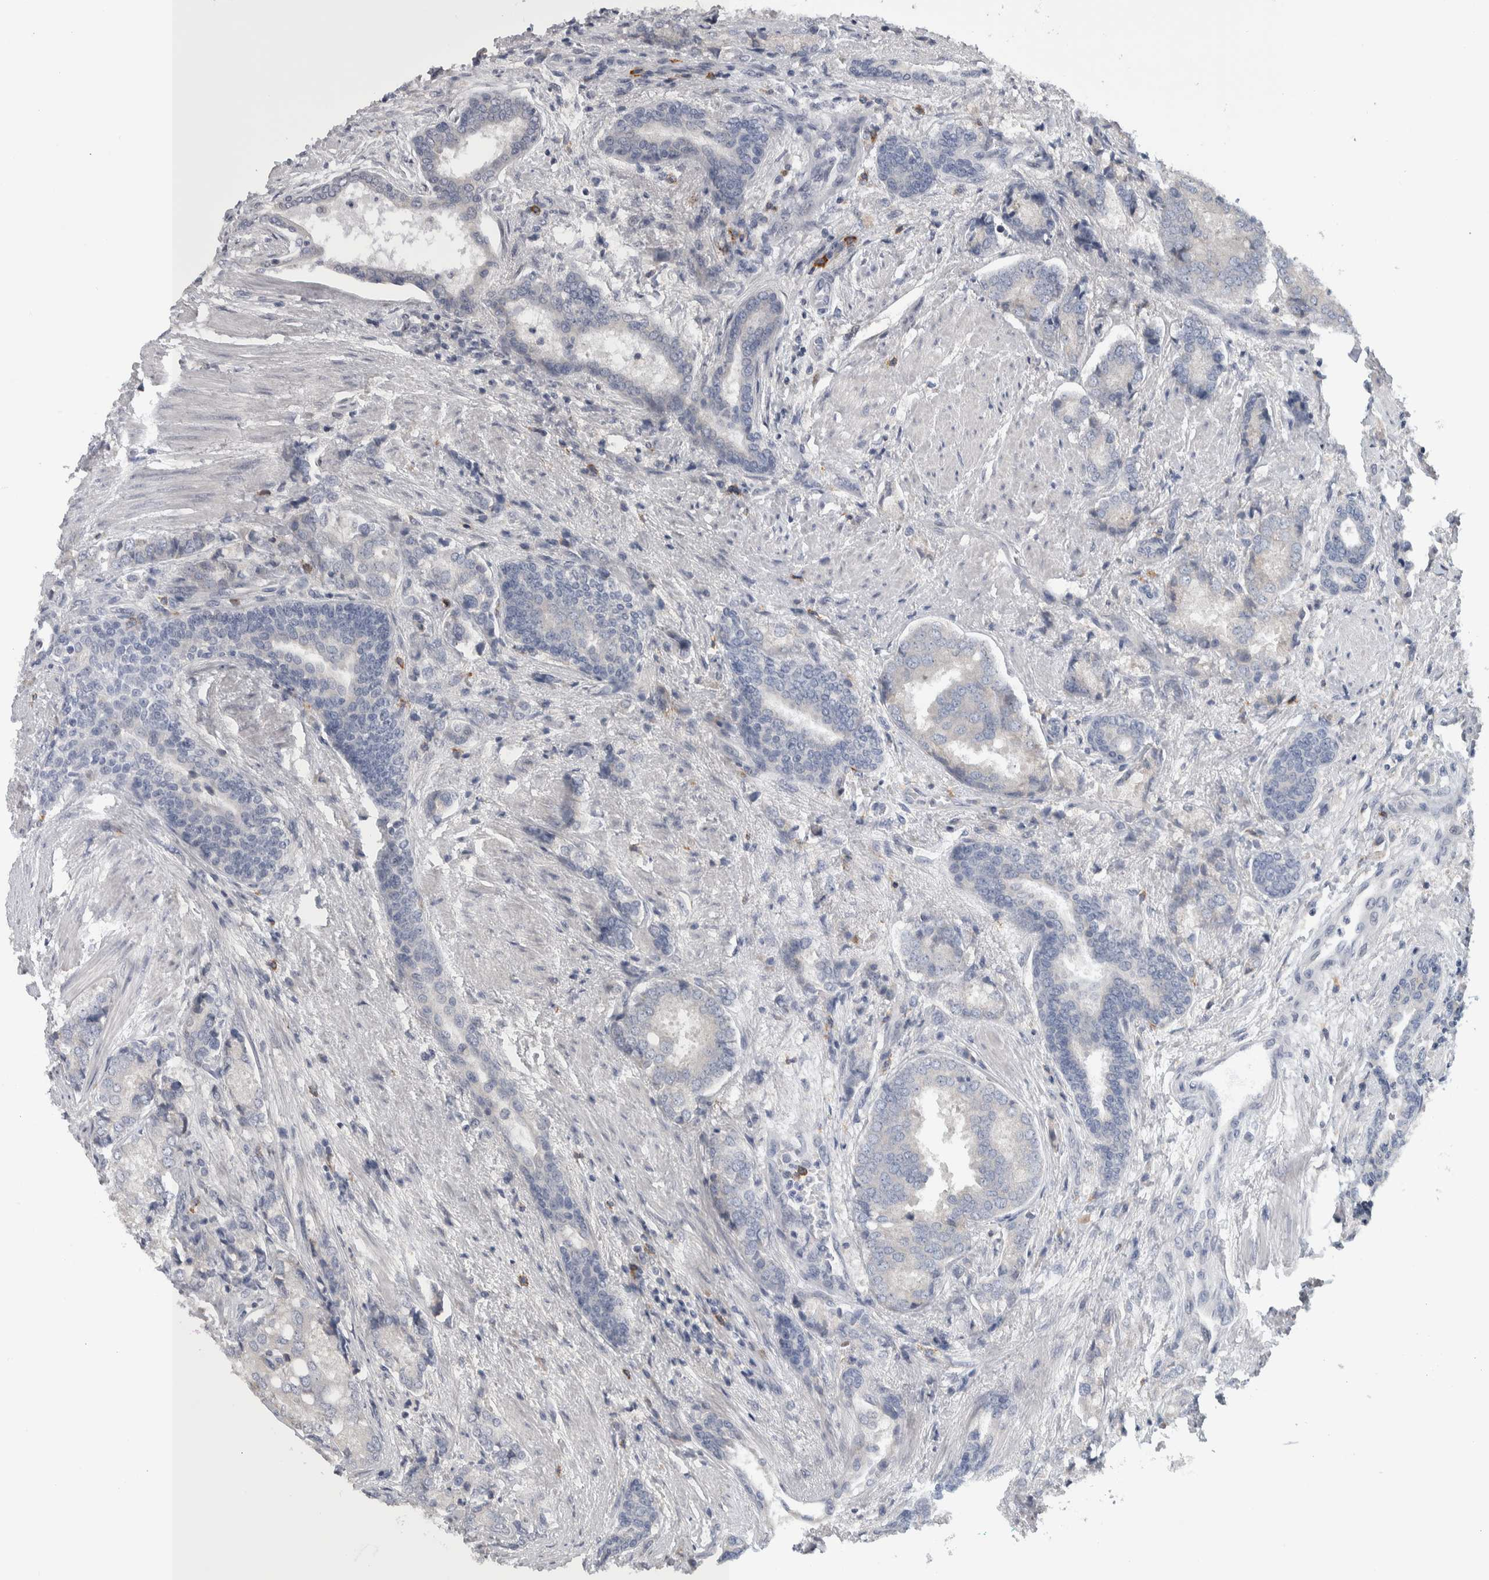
{"staining": {"intensity": "negative", "quantity": "none", "location": "none"}, "tissue": "prostate cancer", "cell_type": "Tumor cells", "image_type": "cancer", "snomed": [{"axis": "morphology", "description": "Adenocarcinoma, High grade"}, {"axis": "topography", "description": "Prostate"}], "caption": "Immunohistochemistry micrograph of human prostate adenocarcinoma (high-grade) stained for a protein (brown), which exhibits no positivity in tumor cells. (DAB (3,3'-diaminobenzidine) immunohistochemistry with hematoxylin counter stain).", "gene": "IBTK", "patient": {"sex": "male", "age": 50}}